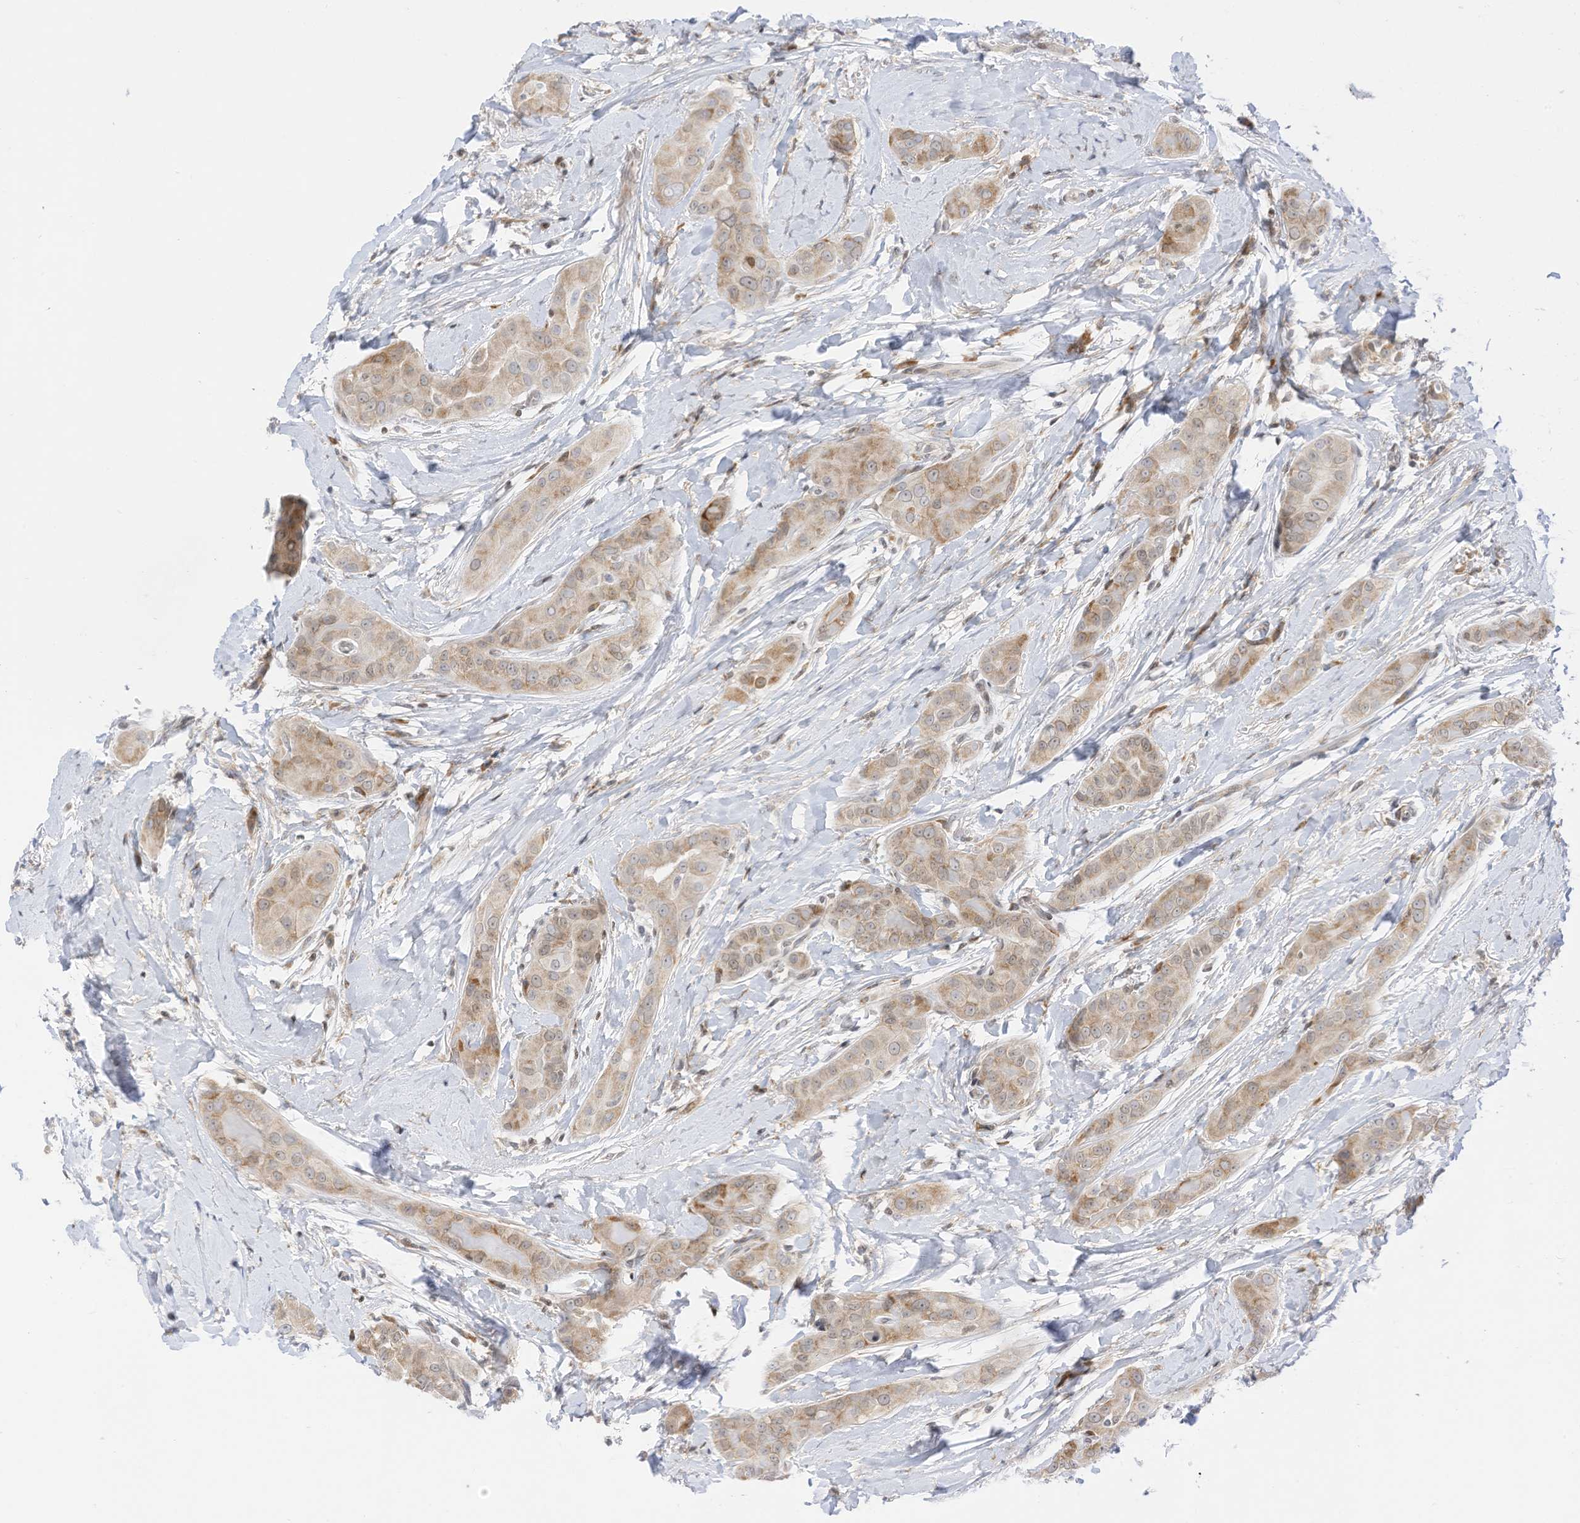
{"staining": {"intensity": "weak", "quantity": ">75%", "location": "cytoplasmic/membranous"}, "tissue": "thyroid cancer", "cell_type": "Tumor cells", "image_type": "cancer", "snomed": [{"axis": "morphology", "description": "Papillary adenocarcinoma, NOS"}, {"axis": "topography", "description": "Thyroid gland"}], "caption": "Protein positivity by immunohistochemistry (IHC) displays weak cytoplasmic/membranous expression in approximately >75% of tumor cells in thyroid cancer (papillary adenocarcinoma).", "gene": "EDF1", "patient": {"sex": "male", "age": 33}}